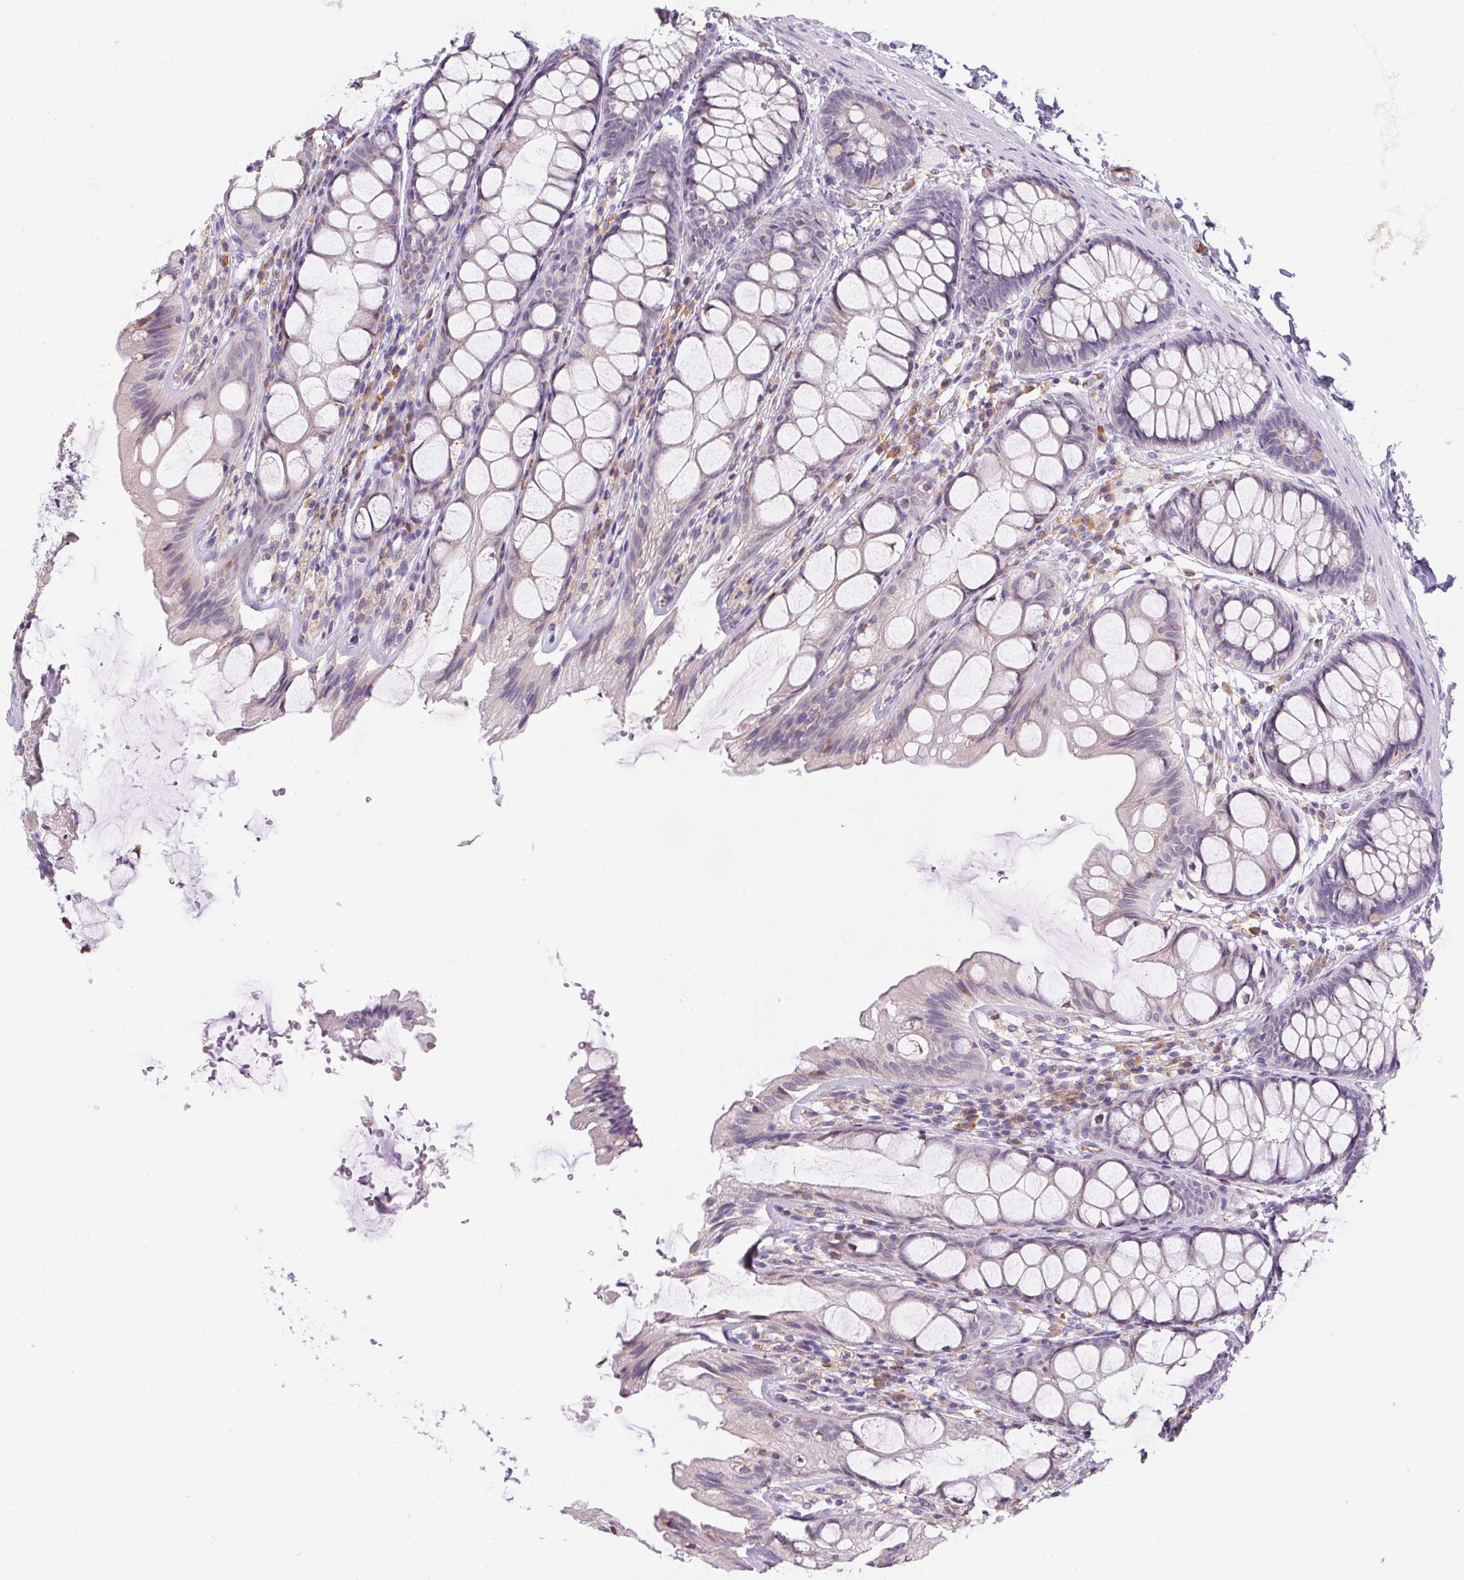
{"staining": {"intensity": "negative", "quantity": "none", "location": "none"}, "tissue": "colon", "cell_type": "Endothelial cells", "image_type": "normal", "snomed": [{"axis": "morphology", "description": "Normal tissue, NOS"}, {"axis": "topography", "description": "Colon"}], "caption": "Immunohistochemistry (IHC) histopathology image of unremarkable colon: colon stained with DAB exhibits no significant protein positivity in endothelial cells.", "gene": "HRC", "patient": {"sex": "male", "age": 47}}